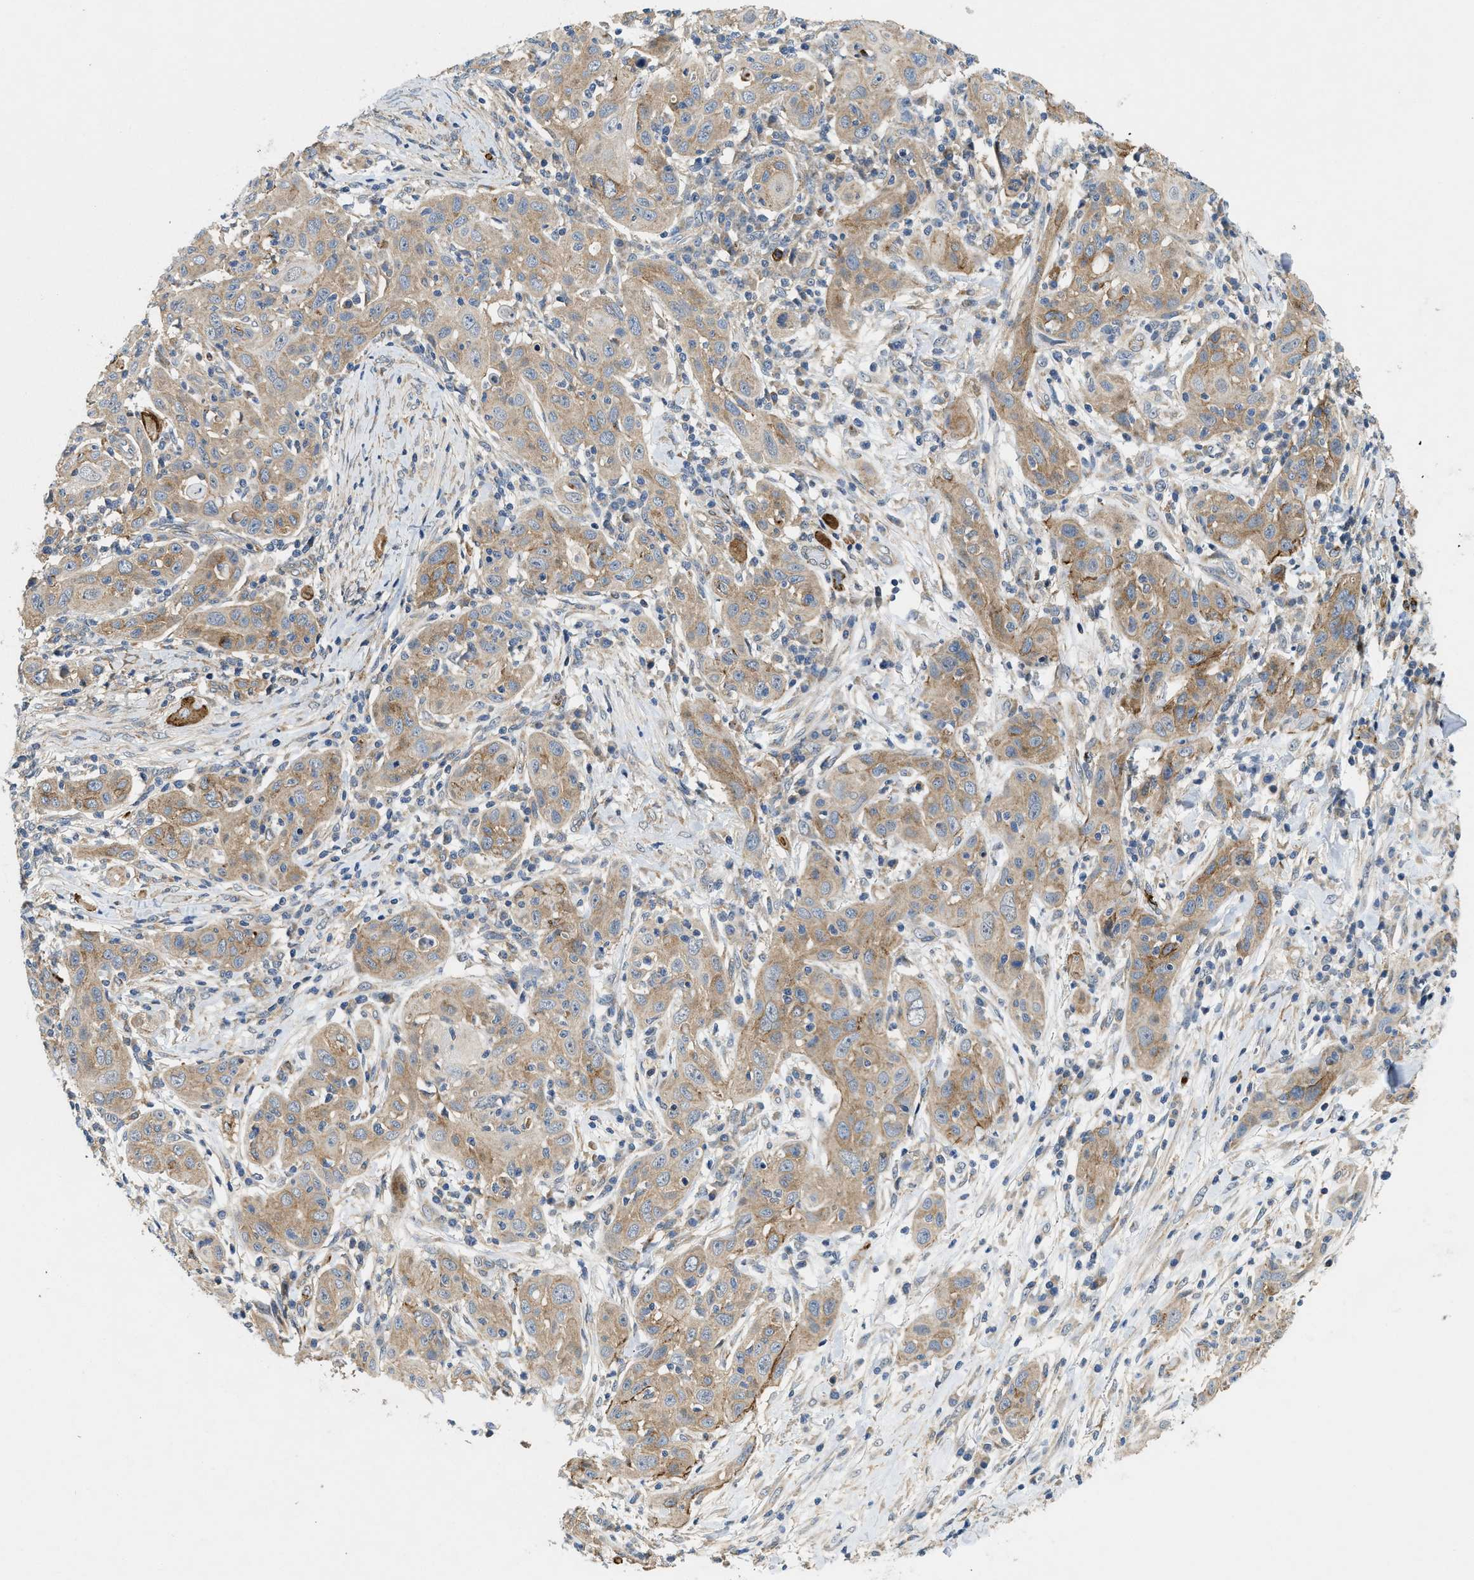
{"staining": {"intensity": "moderate", "quantity": ">75%", "location": "cytoplasmic/membranous"}, "tissue": "skin cancer", "cell_type": "Tumor cells", "image_type": "cancer", "snomed": [{"axis": "morphology", "description": "Squamous cell carcinoma, NOS"}, {"axis": "topography", "description": "Skin"}], "caption": "Immunohistochemical staining of skin cancer demonstrates medium levels of moderate cytoplasmic/membranous positivity in approximately >75% of tumor cells.", "gene": "ZNF599", "patient": {"sex": "female", "age": 88}}